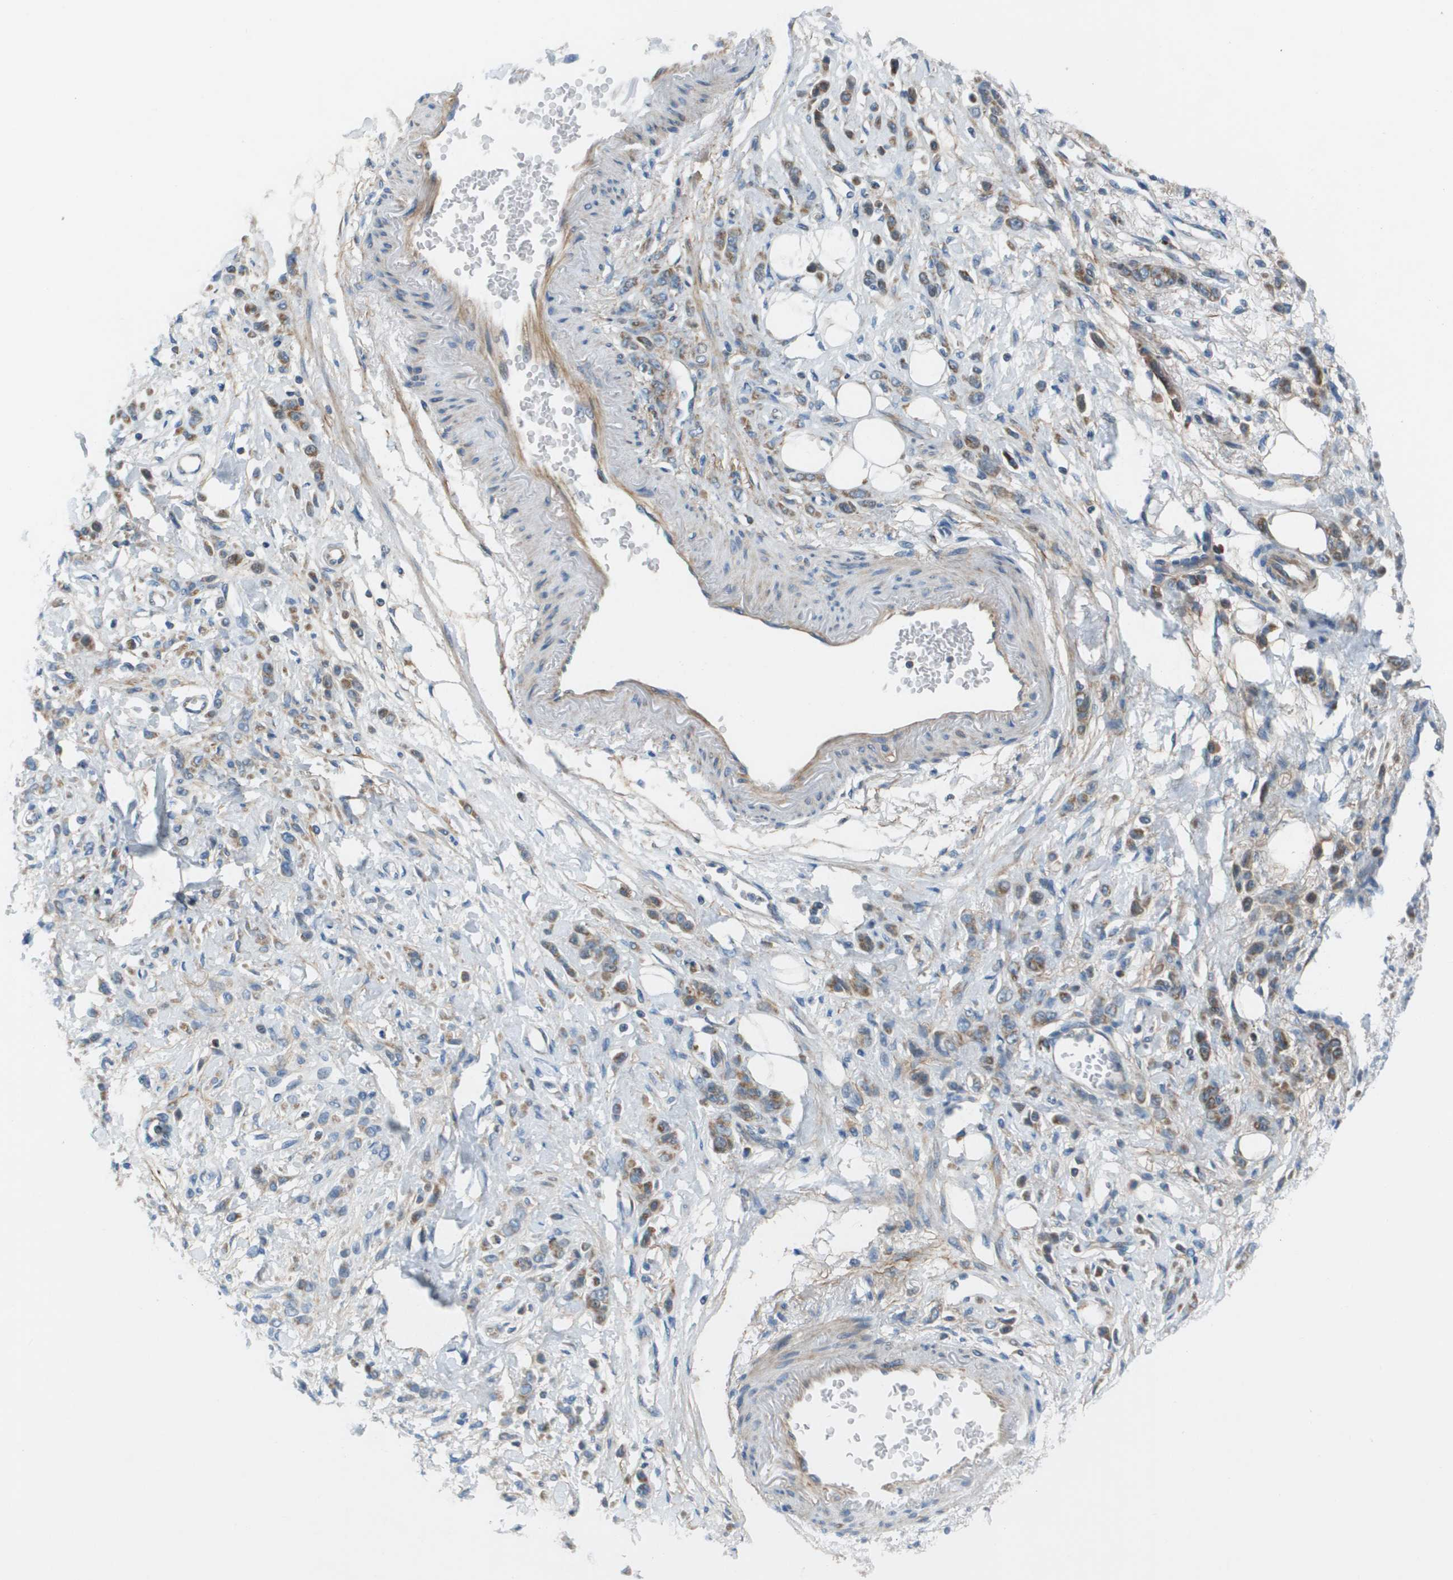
{"staining": {"intensity": "moderate", "quantity": "25%-75%", "location": "cytoplasmic/membranous"}, "tissue": "stomach cancer", "cell_type": "Tumor cells", "image_type": "cancer", "snomed": [{"axis": "morphology", "description": "Normal tissue, NOS"}, {"axis": "morphology", "description": "Adenocarcinoma, NOS"}, {"axis": "topography", "description": "Stomach"}], "caption": "Approximately 25%-75% of tumor cells in human stomach cancer demonstrate moderate cytoplasmic/membranous protein staining as visualized by brown immunohistochemical staining.", "gene": "GALNT6", "patient": {"sex": "male", "age": 82}}